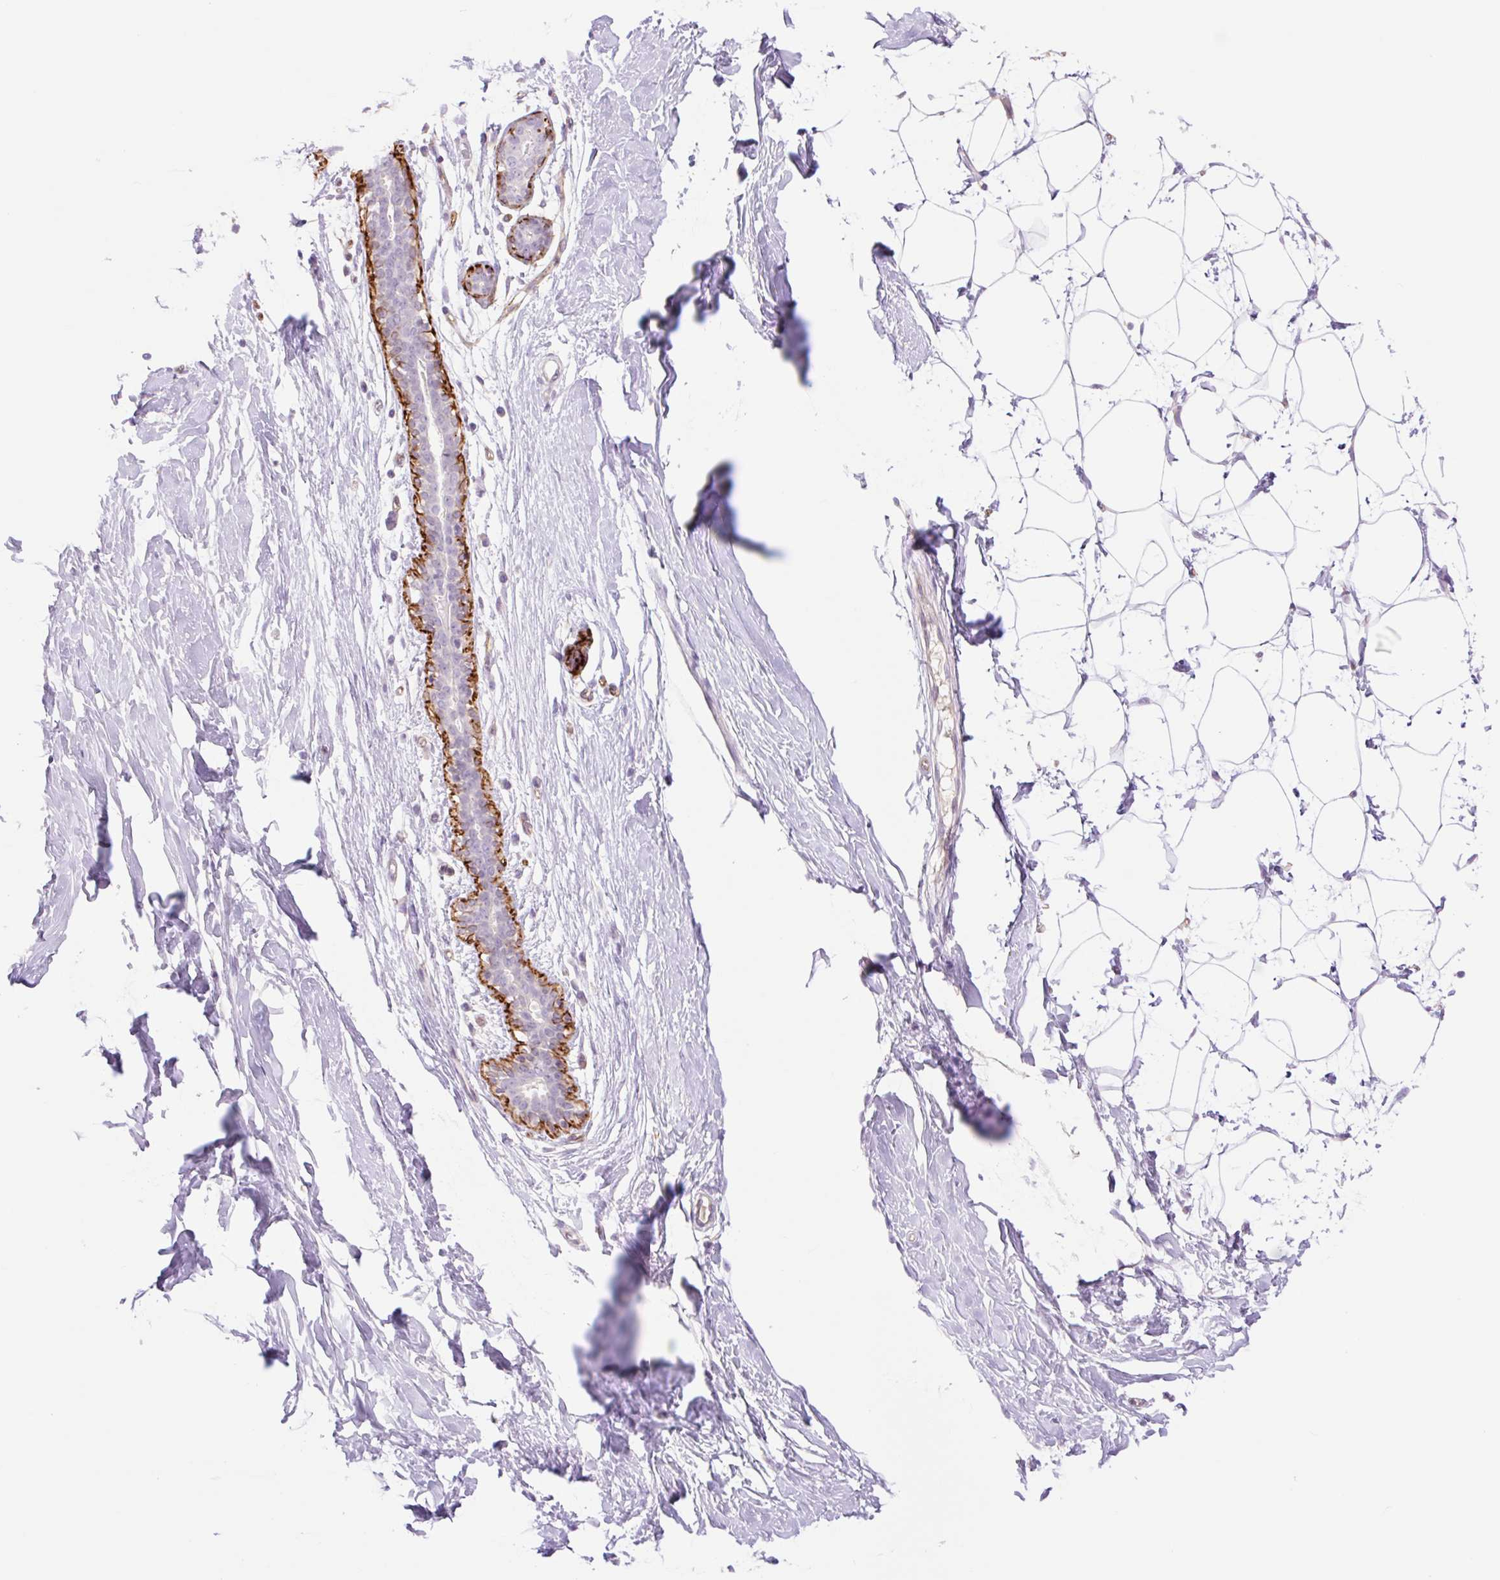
{"staining": {"intensity": "negative", "quantity": "none", "location": "none"}, "tissue": "breast", "cell_type": "Adipocytes", "image_type": "normal", "snomed": [{"axis": "morphology", "description": "Normal tissue, NOS"}, {"axis": "topography", "description": "Breast"}], "caption": "The immunohistochemistry (IHC) micrograph has no significant expression in adipocytes of breast.", "gene": "ZFYVE21", "patient": {"sex": "female", "age": 27}}